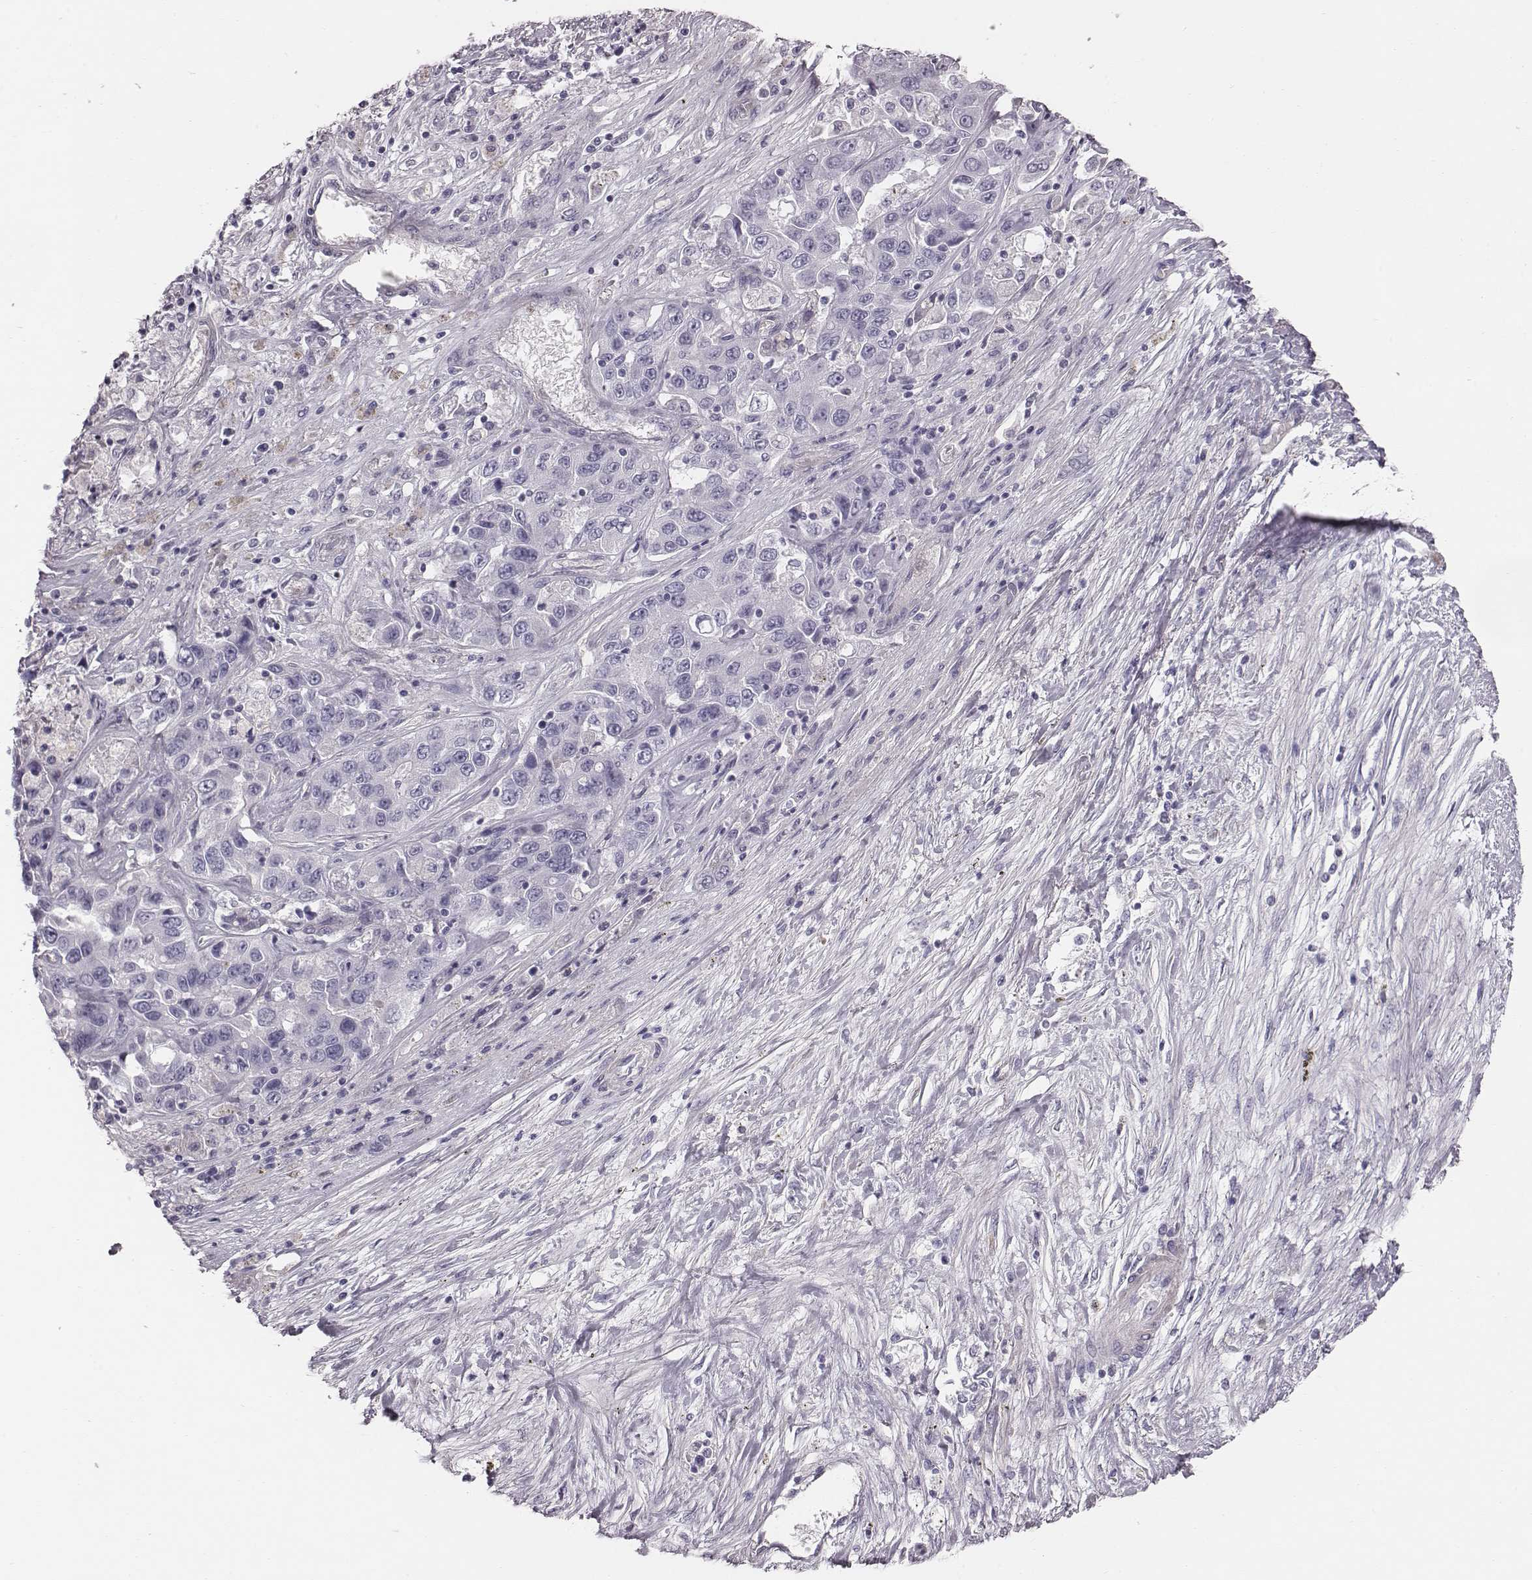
{"staining": {"intensity": "negative", "quantity": "none", "location": "none"}, "tissue": "liver cancer", "cell_type": "Tumor cells", "image_type": "cancer", "snomed": [{"axis": "morphology", "description": "Cholangiocarcinoma"}, {"axis": "topography", "description": "Liver"}], "caption": "IHC image of cholangiocarcinoma (liver) stained for a protein (brown), which displays no positivity in tumor cells.", "gene": "CRISP1", "patient": {"sex": "female", "age": 52}}